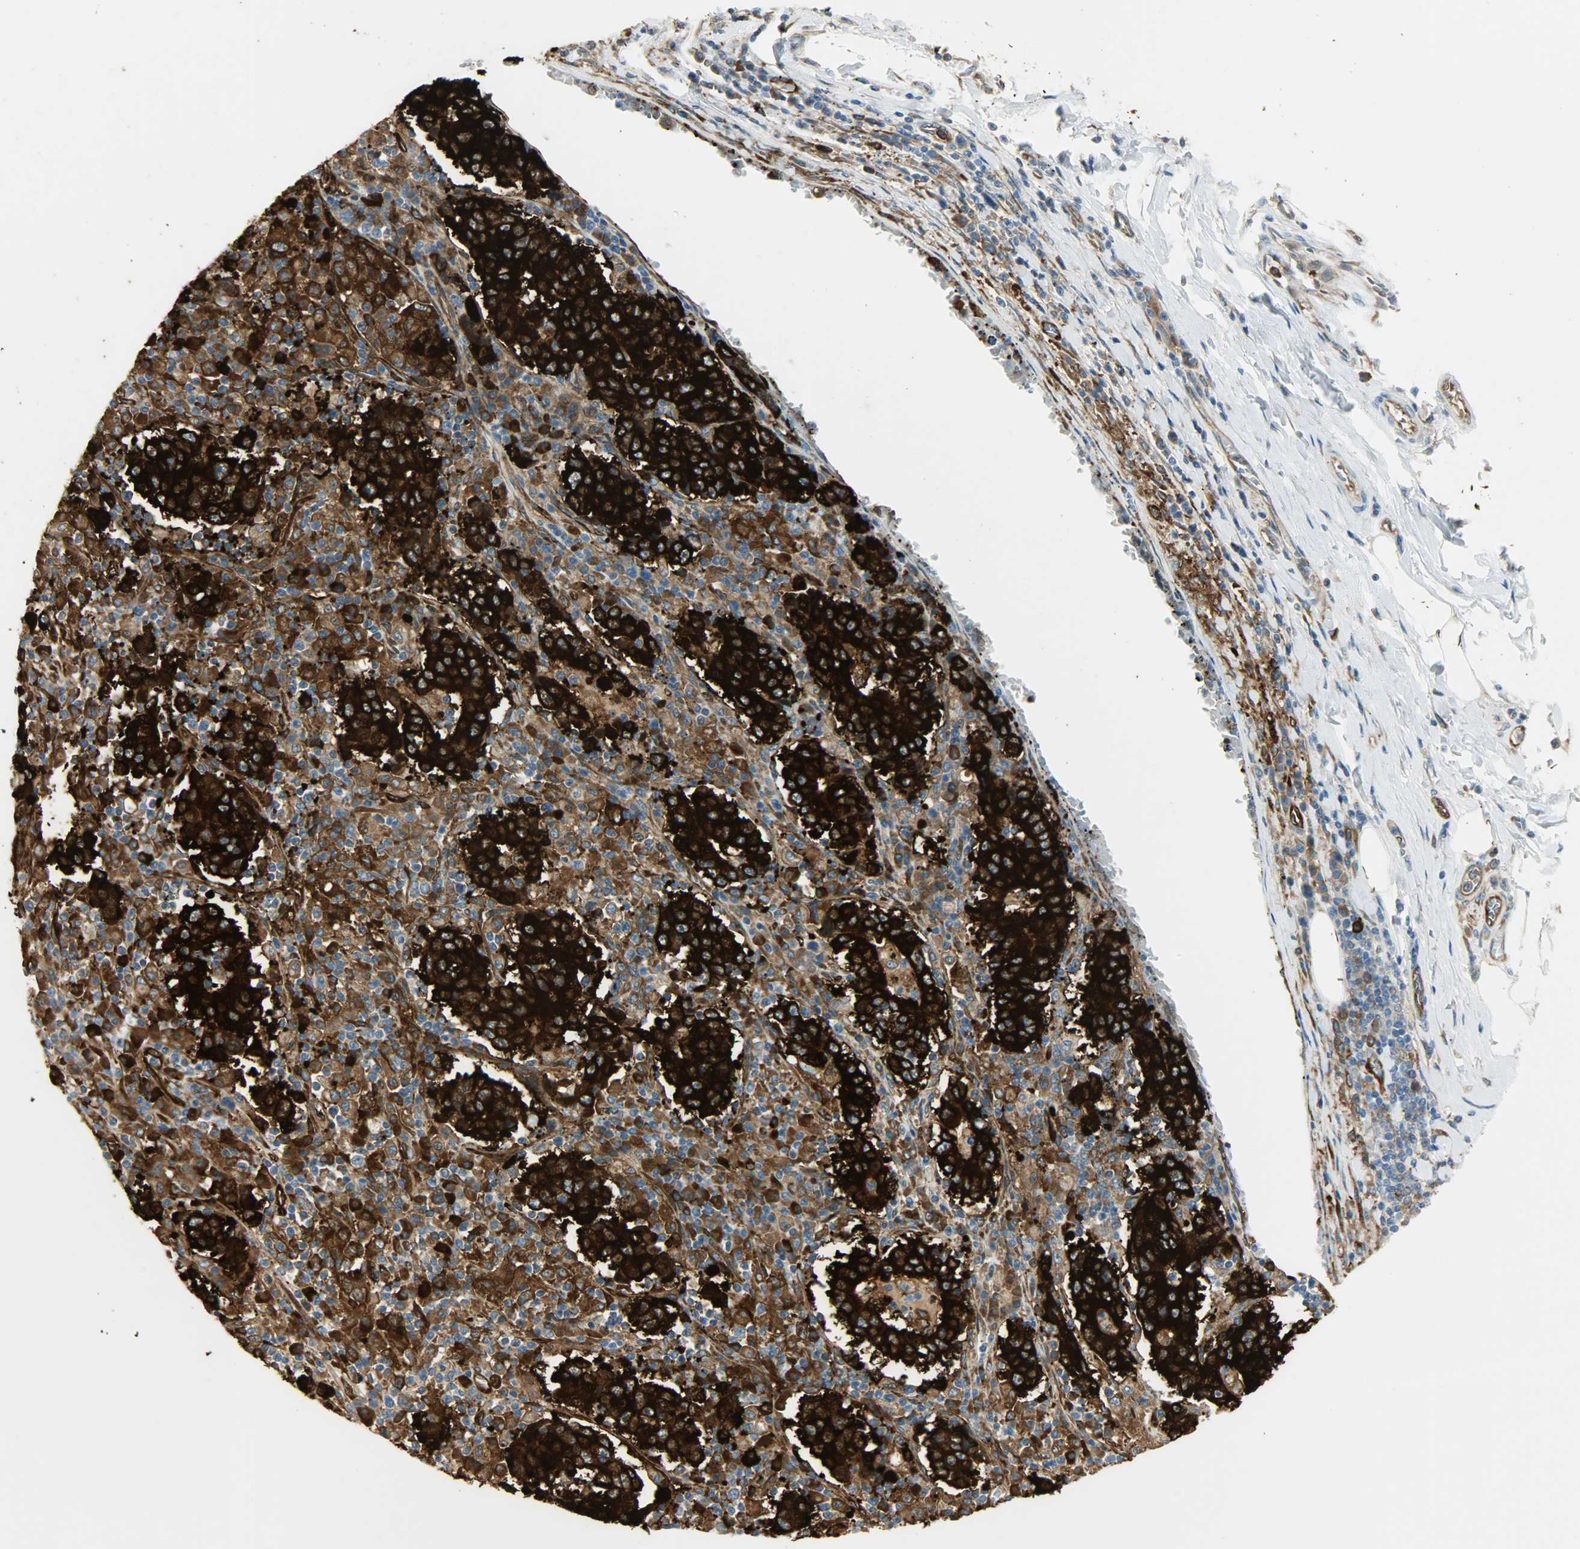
{"staining": {"intensity": "strong", "quantity": ">75%", "location": "cytoplasmic/membranous"}, "tissue": "stomach cancer", "cell_type": "Tumor cells", "image_type": "cancer", "snomed": [{"axis": "morphology", "description": "Normal tissue, NOS"}, {"axis": "morphology", "description": "Adenocarcinoma, NOS"}, {"axis": "topography", "description": "Stomach, upper"}, {"axis": "topography", "description": "Stomach"}], "caption": "About >75% of tumor cells in human stomach cancer exhibit strong cytoplasmic/membranous protein staining as visualized by brown immunohistochemical staining.", "gene": "WARS1", "patient": {"sex": "male", "age": 59}}